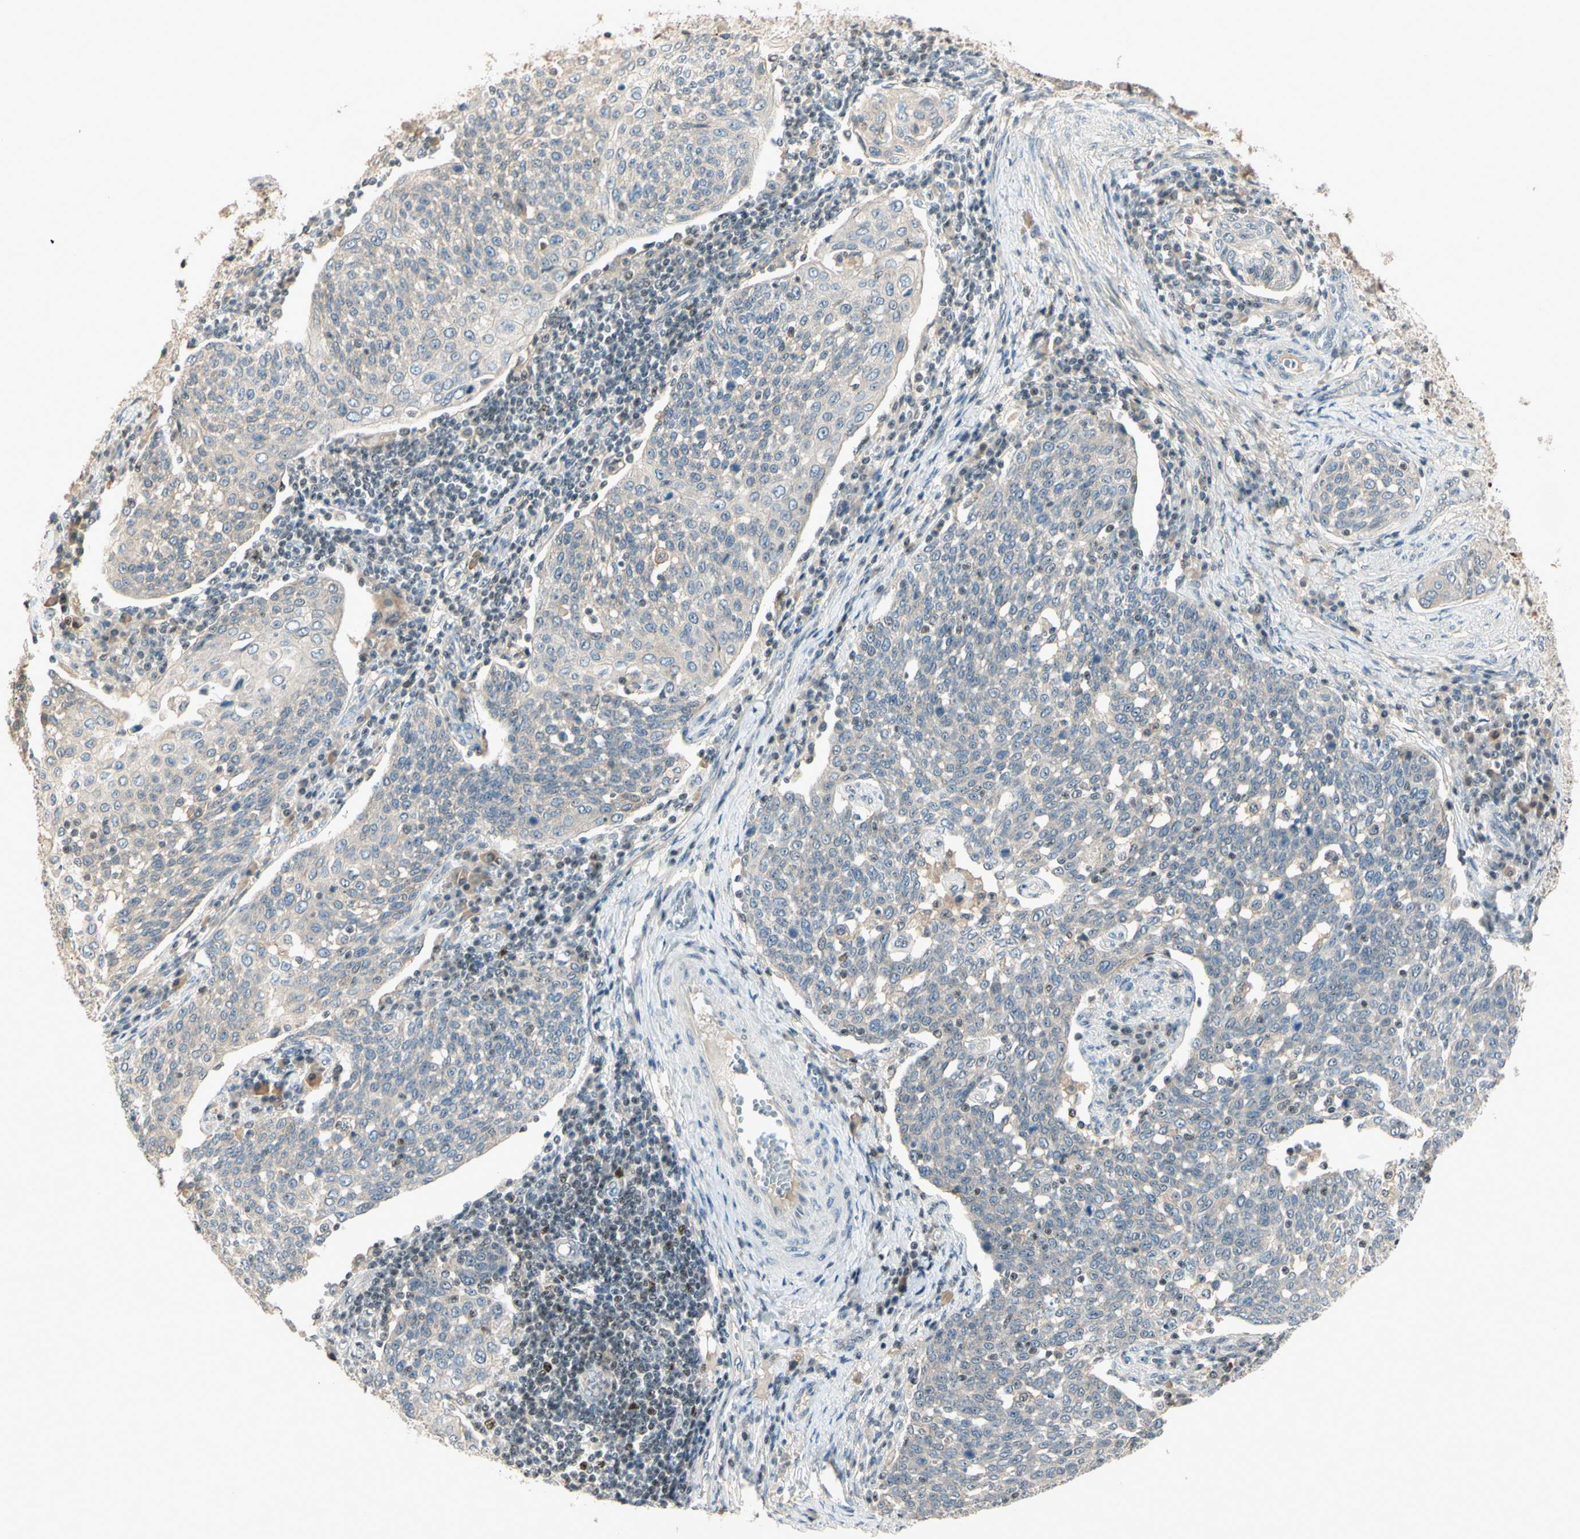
{"staining": {"intensity": "weak", "quantity": ">75%", "location": "cytoplasmic/membranous"}, "tissue": "cervical cancer", "cell_type": "Tumor cells", "image_type": "cancer", "snomed": [{"axis": "morphology", "description": "Squamous cell carcinoma, NOS"}, {"axis": "topography", "description": "Cervix"}], "caption": "Immunohistochemistry of human squamous cell carcinoma (cervical) shows low levels of weak cytoplasmic/membranous expression in approximately >75% of tumor cells.", "gene": "NFYA", "patient": {"sex": "female", "age": 34}}